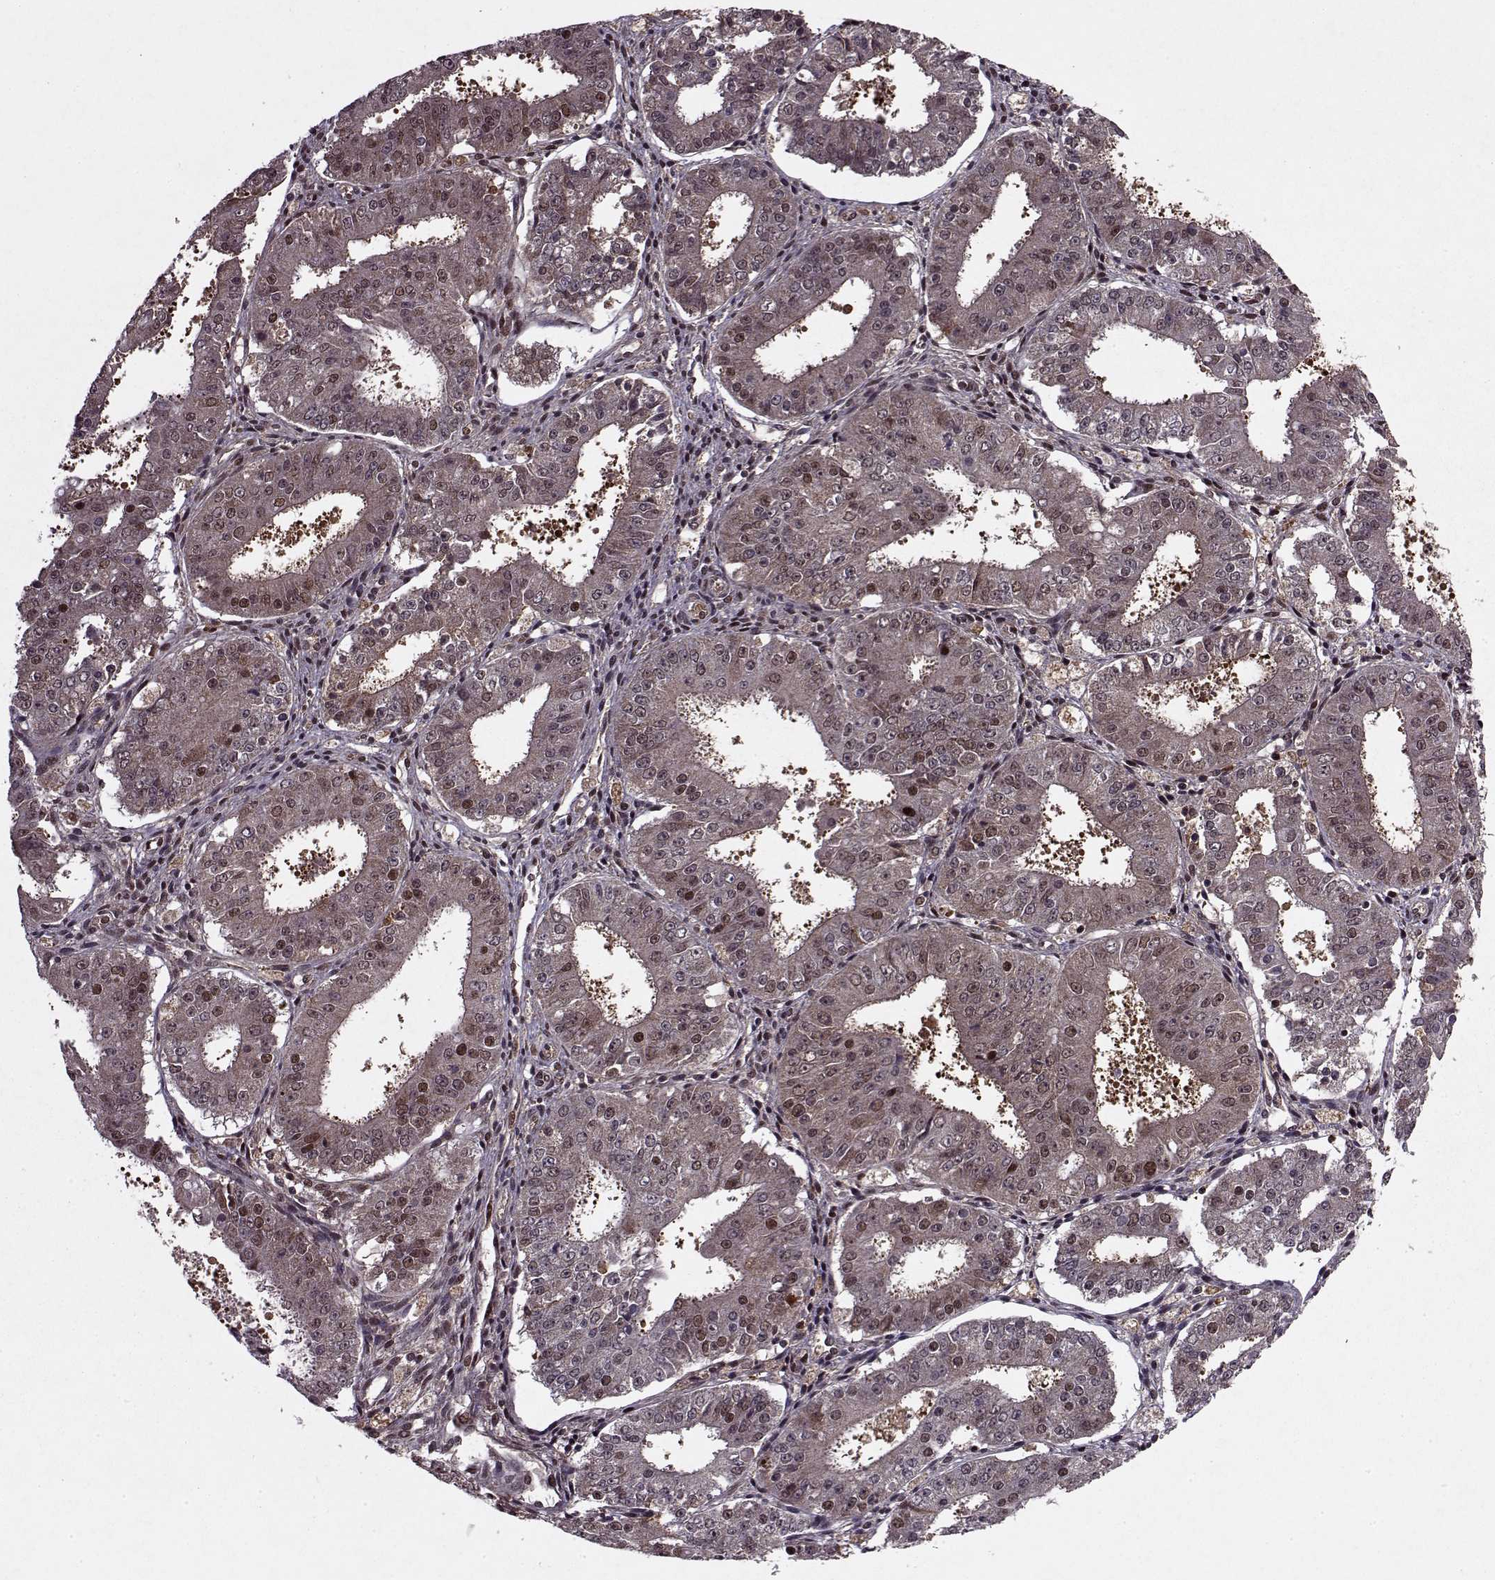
{"staining": {"intensity": "weak", "quantity": "<25%", "location": "nuclear"}, "tissue": "ovarian cancer", "cell_type": "Tumor cells", "image_type": "cancer", "snomed": [{"axis": "morphology", "description": "Carcinoma, endometroid"}, {"axis": "topography", "description": "Ovary"}], "caption": "High magnification brightfield microscopy of ovarian cancer (endometroid carcinoma) stained with DAB (3,3'-diaminobenzidine) (brown) and counterstained with hematoxylin (blue): tumor cells show no significant expression.", "gene": "PSMA7", "patient": {"sex": "female", "age": 42}}